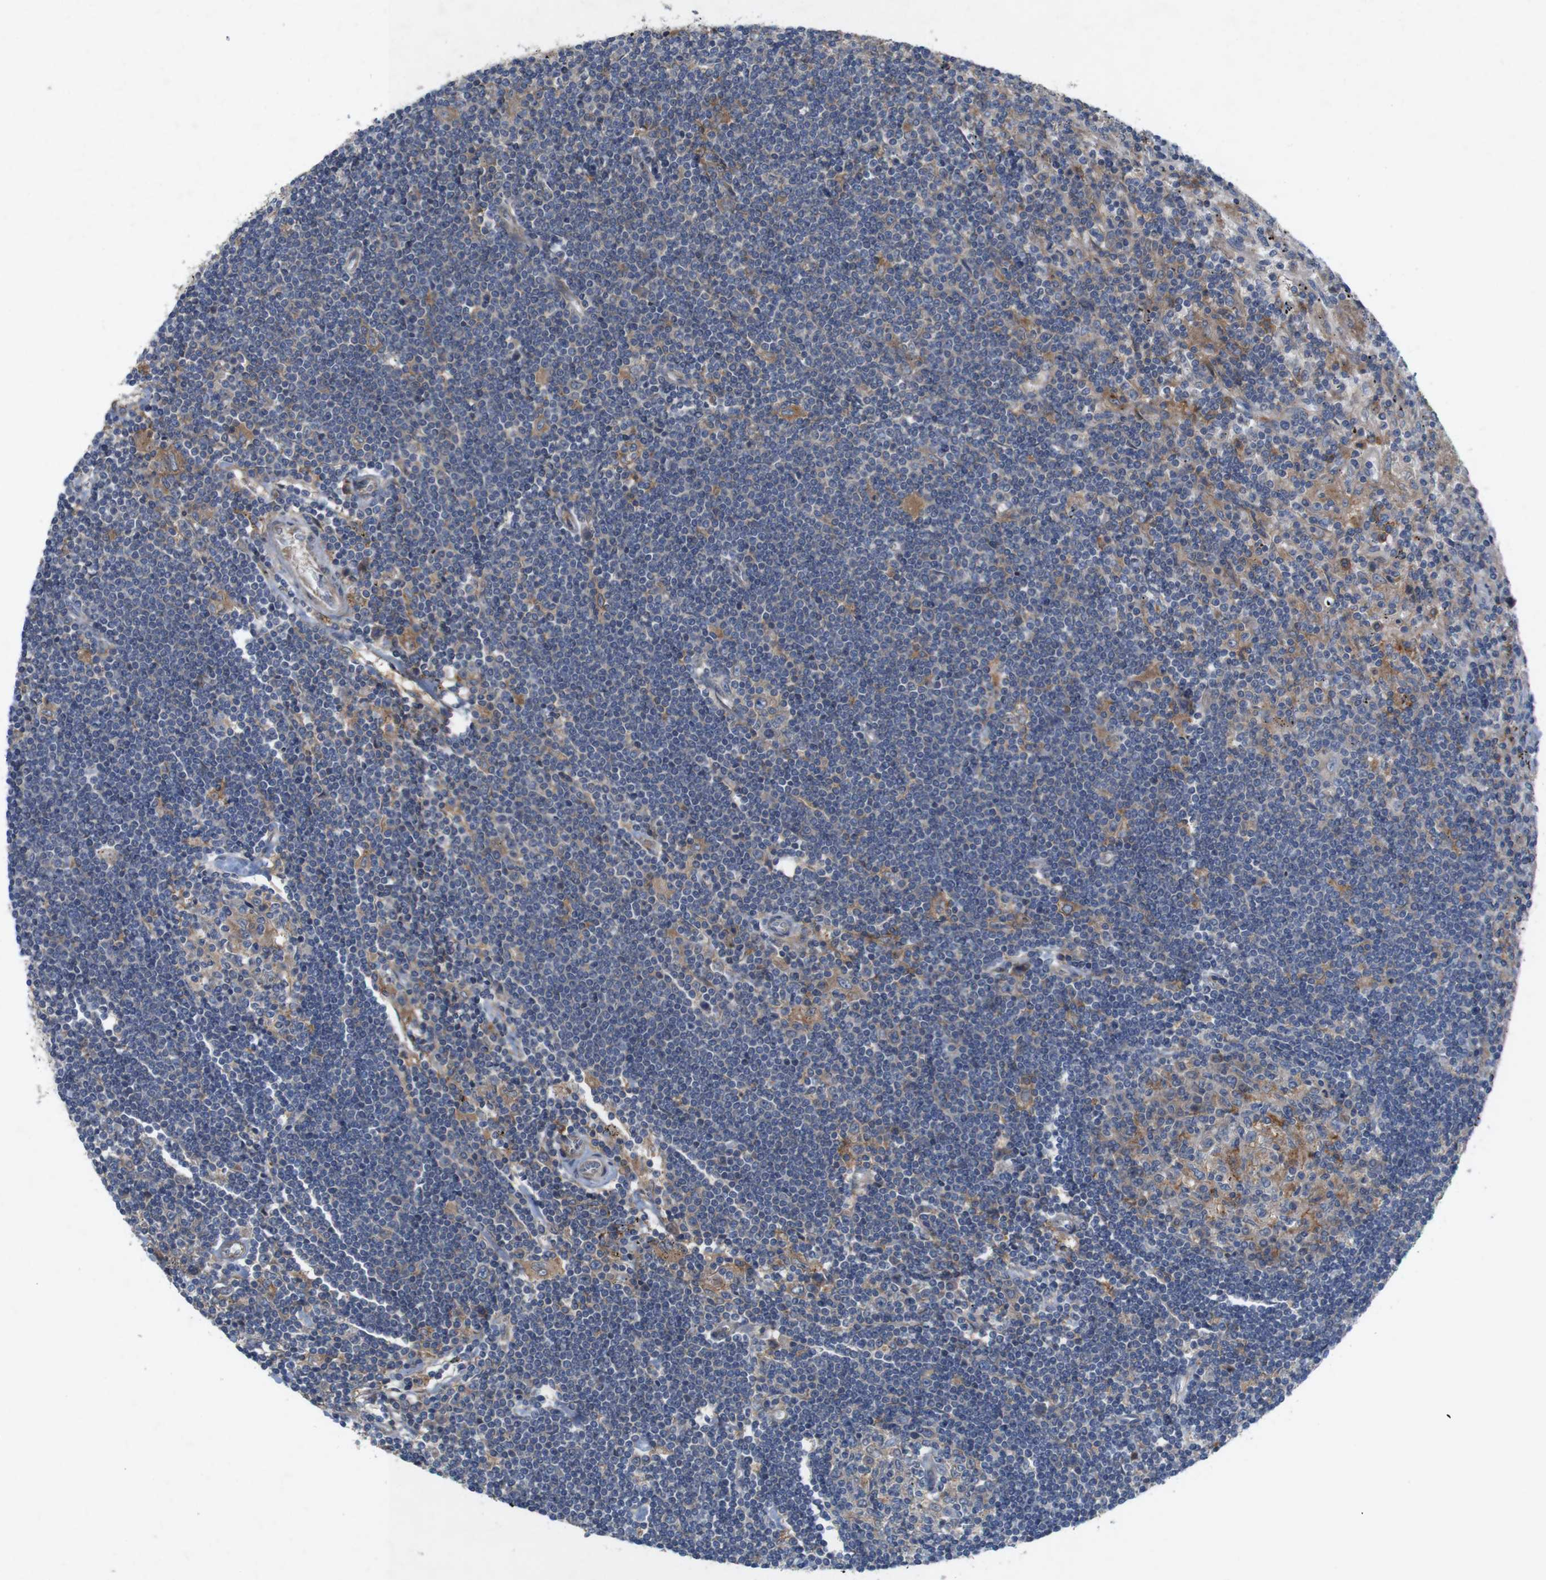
{"staining": {"intensity": "weak", "quantity": "<25%", "location": "cytoplasmic/membranous"}, "tissue": "lymphoma", "cell_type": "Tumor cells", "image_type": "cancer", "snomed": [{"axis": "morphology", "description": "Malignant lymphoma, non-Hodgkin's type, Low grade"}, {"axis": "topography", "description": "Spleen"}], "caption": "There is no significant expression in tumor cells of low-grade malignant lymphoma, non-Hodgkin's type. (Stains: DAB IHC with hematoxylin counter stain, Microscopy: brightfield microscopy at high magnification).", "gene": "SIGLEC8", "patient": {"sex": "male", "age": 76}}